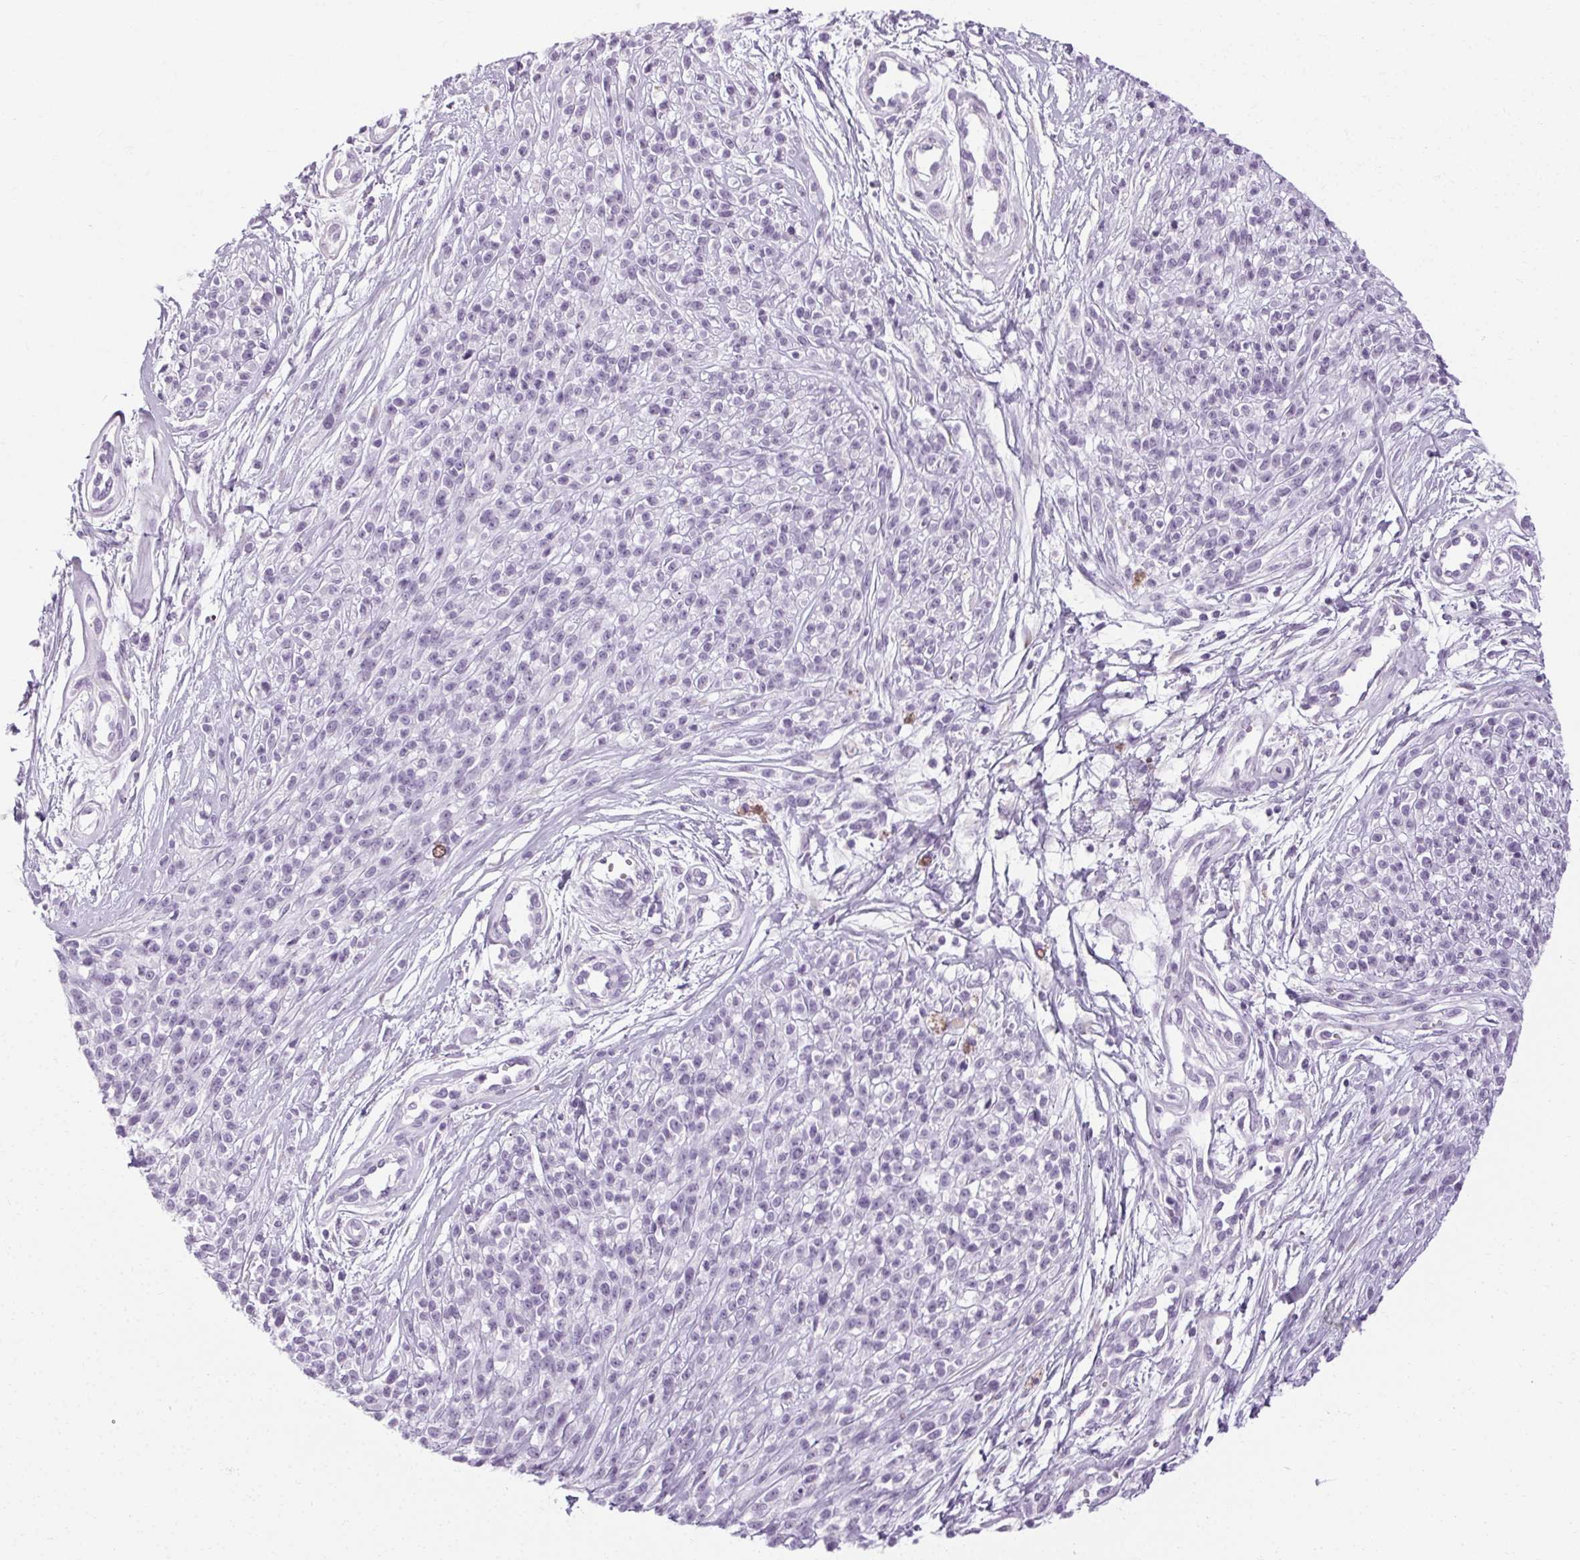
{"staining": {"intensity": "negative", "quantity": "none", "location": "none"}, "tissue": "melanoma", "cell_type": "Tumor cells", "image_type": "cancer", "snomed": [{"axis": "morphology", "description": "Malignant melanoma, NOS"}, {"axis": "topography", "description": "Skin"}, {"axis": "topography", "description": "Skin of trunk"}], "caption": "Tumor cells show no significant expression in malignant melanoma.", "gene": "POMC", "patient": {"sex": "male", "age": 74}}